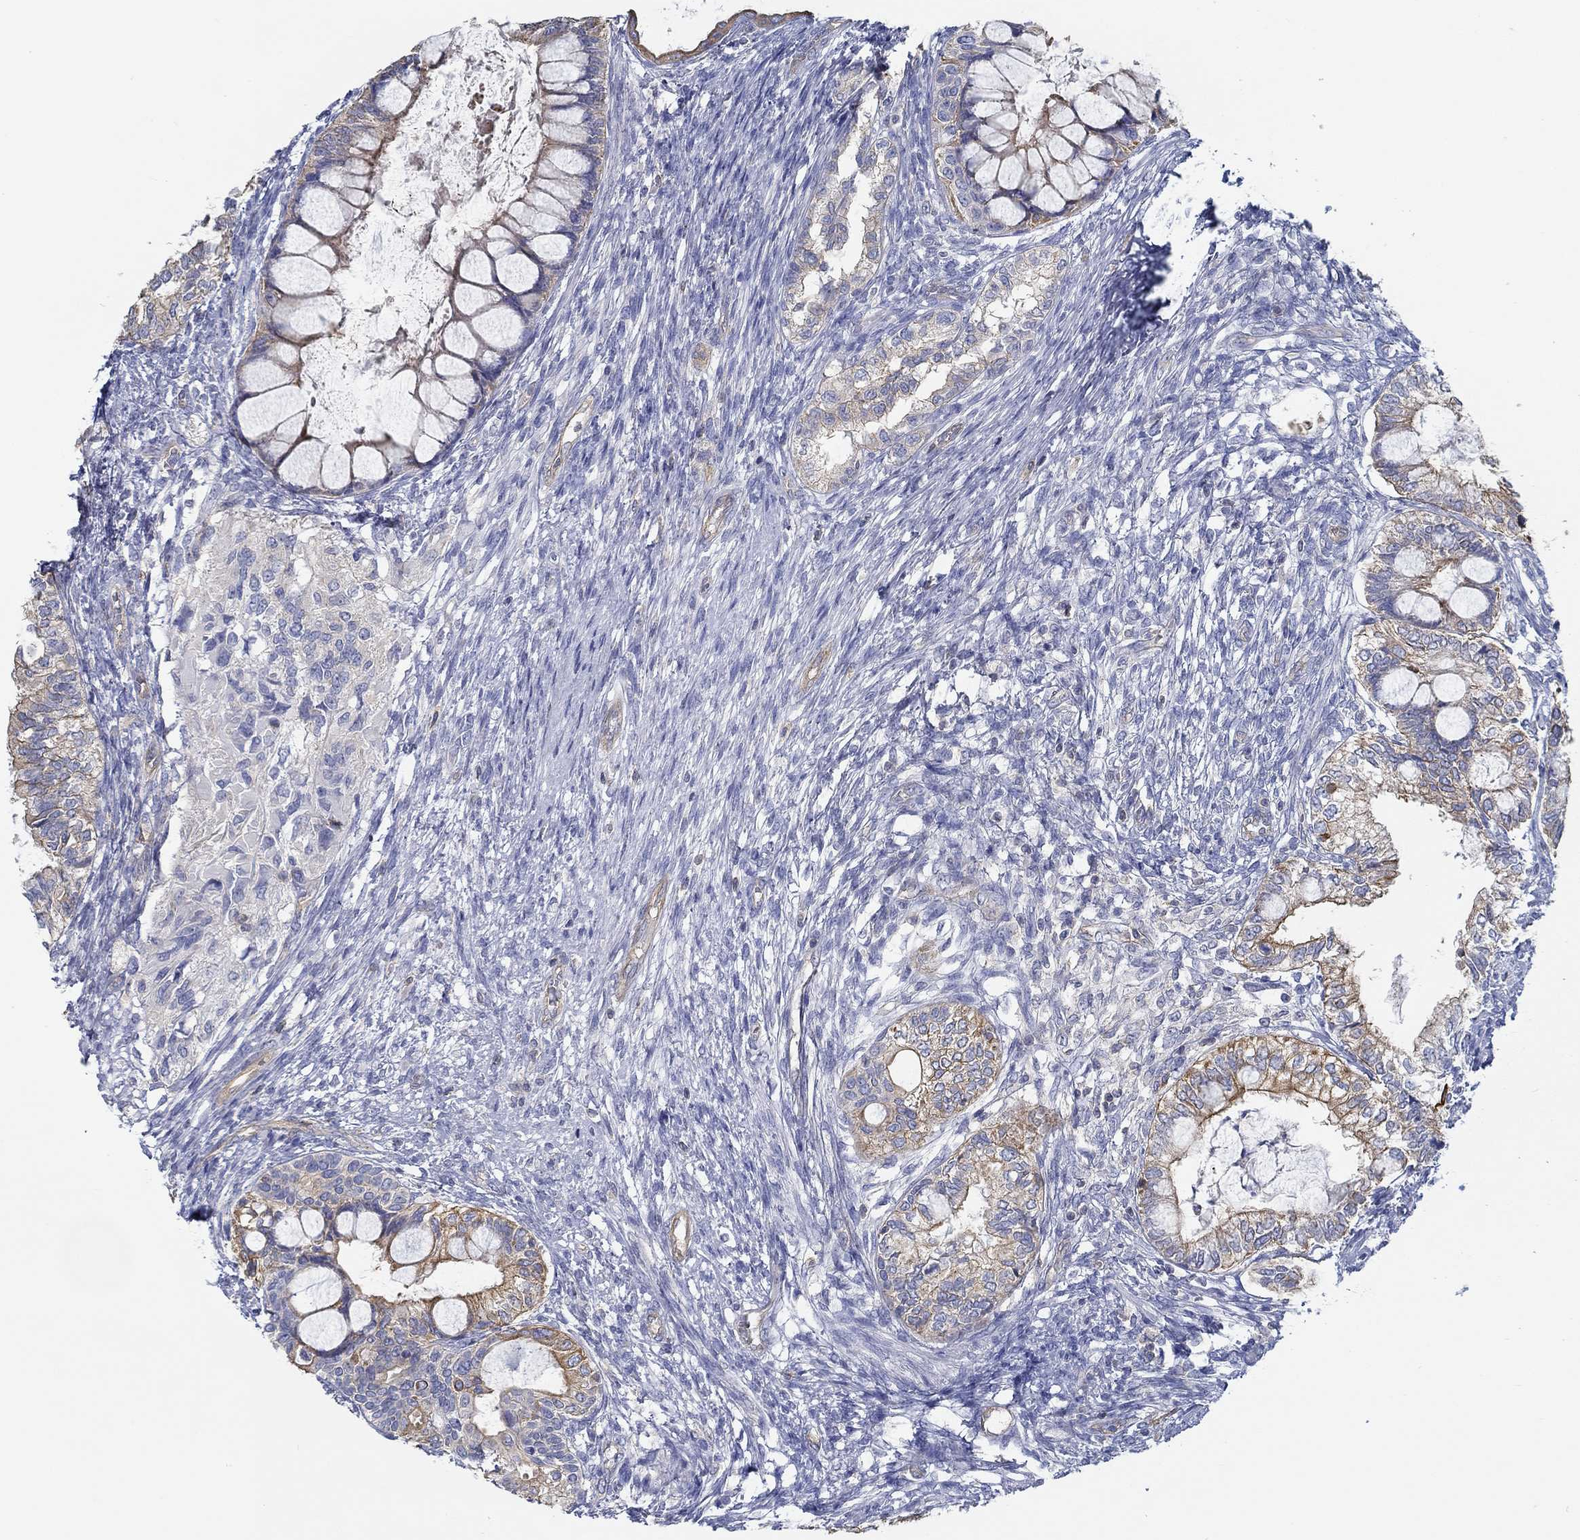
{"staining": {"intensity": "moderate", "quantity": "25%-75%", "location": "cytoplasmic/membranous"}, "tissue": "testis cancer", "cell_type": "Tumor cells", "image_type": "cancer", "snomed": [{"axis": "morphology", "description": "Seminoma, NOS"}, {"axis": "morphology", "description": "Carcinoma, Embryonal, NOS"}, {"axis": "topography", "description": "Testis"}], "caption": "IHC (DAB) staining of human seminoma (testis) exhibits moderate cytoplasmic/membranous protein staining in approximately 25%-75% of tumor cells.", "gene": "BBOF1", "patient": {"sex": "male", "age": 41}}